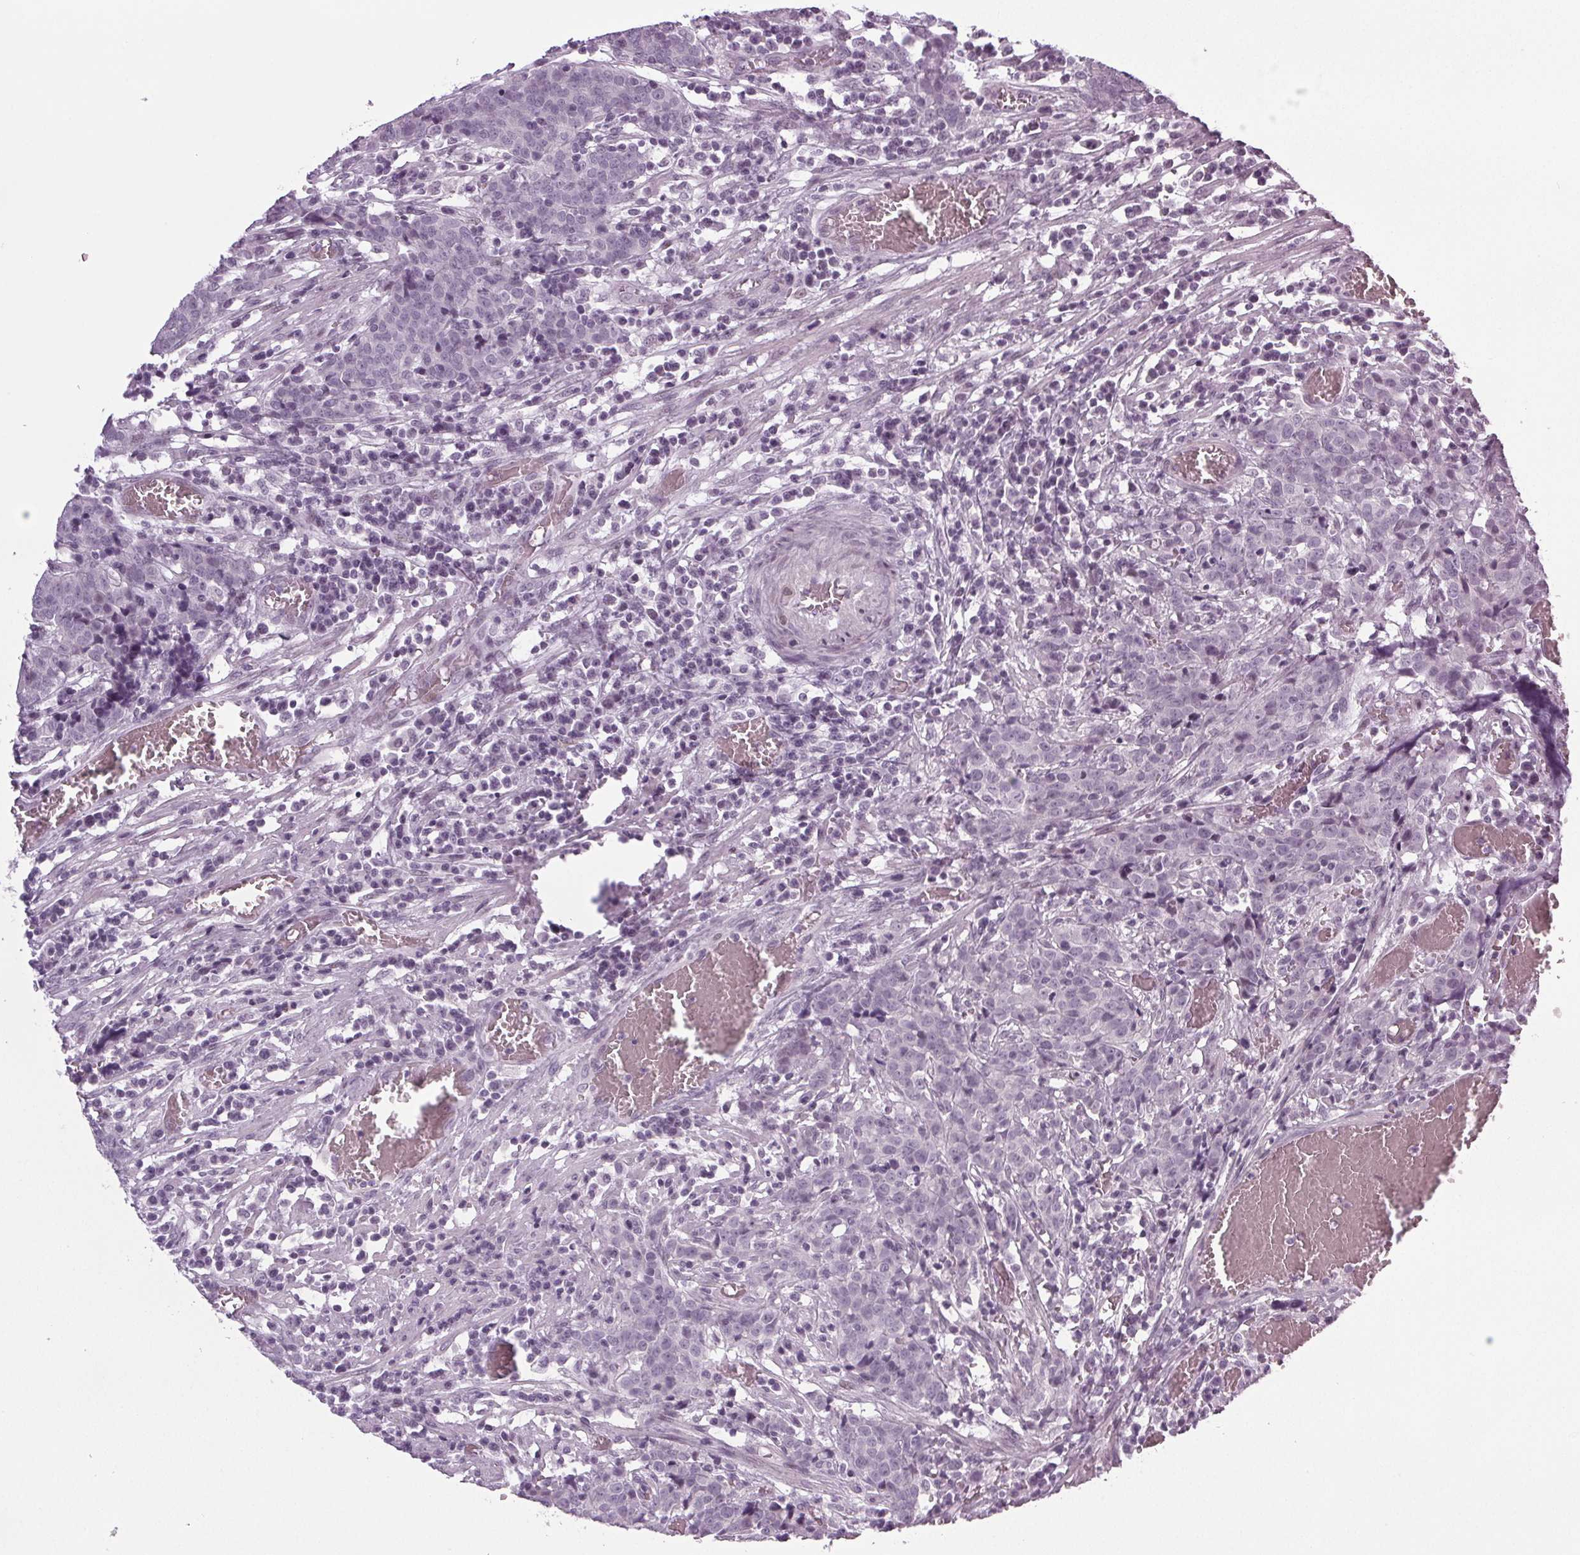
{"staining": {"intensity": "negative", "quantity": "none", "location": "none"}, "tissue": "prostate cancer", "cell_type": "Tumor cells", "image_type": "cancer", "snomed": [{"axis": "morphology", "description": "Adenocarcinoma, High grade"}, {"axis": "topography", "description": "Prostate and seminal vesicle, NOS"}], "caption": "IHC micrograph of neoplastic tissue: prostate cancer stained with DAB shows no significant protein staining in tumor cells. (Brightfield microscopy of DAB (3,3'-diaminobenzidine) immunohistochemistry at high magnification).", "gene": "IGF2BP1", "patient": {"sex": "male", "age": 60}}